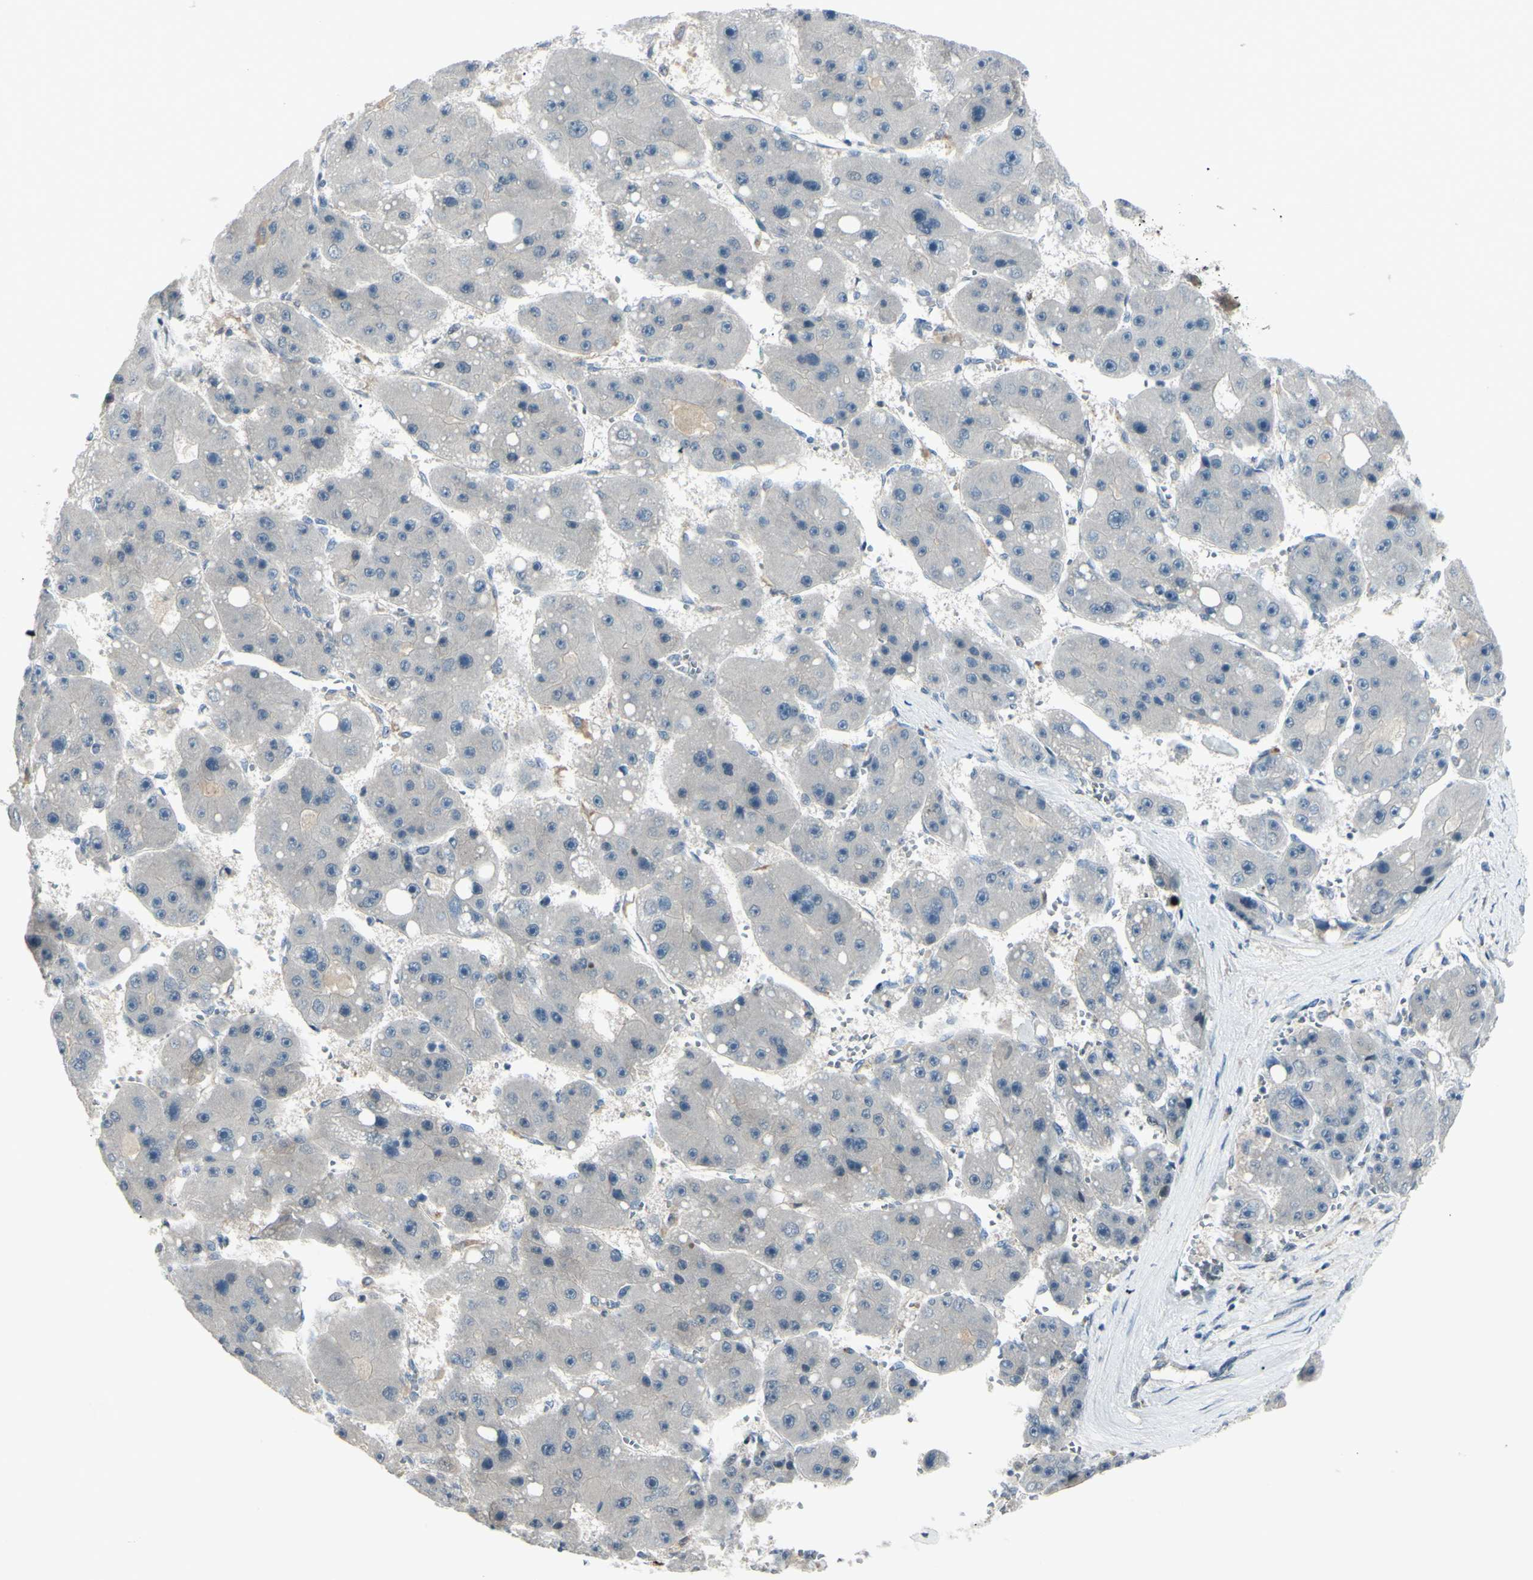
{"staining": {"intensity": "negative", "quantity": "none", "location": "none"}, "tissue": "liver cancer", "cell_type": "Tumor cells", "image_type": "cancer", "snomed": [{"axis": "morphology", "description": "Carcinoma, Hepatocellular, NOS"}, {"axis": "topography", "description": "Liver"}], "caption": "Immunohistochemistry photomicrograph of neoplastic tissue: human liver hepatocellular carcinoma stained with DAB exhibits no significant protein staining in tumor cells.", "gene": "ETNK1", "patient": {"sex": "female", "age": 61}}